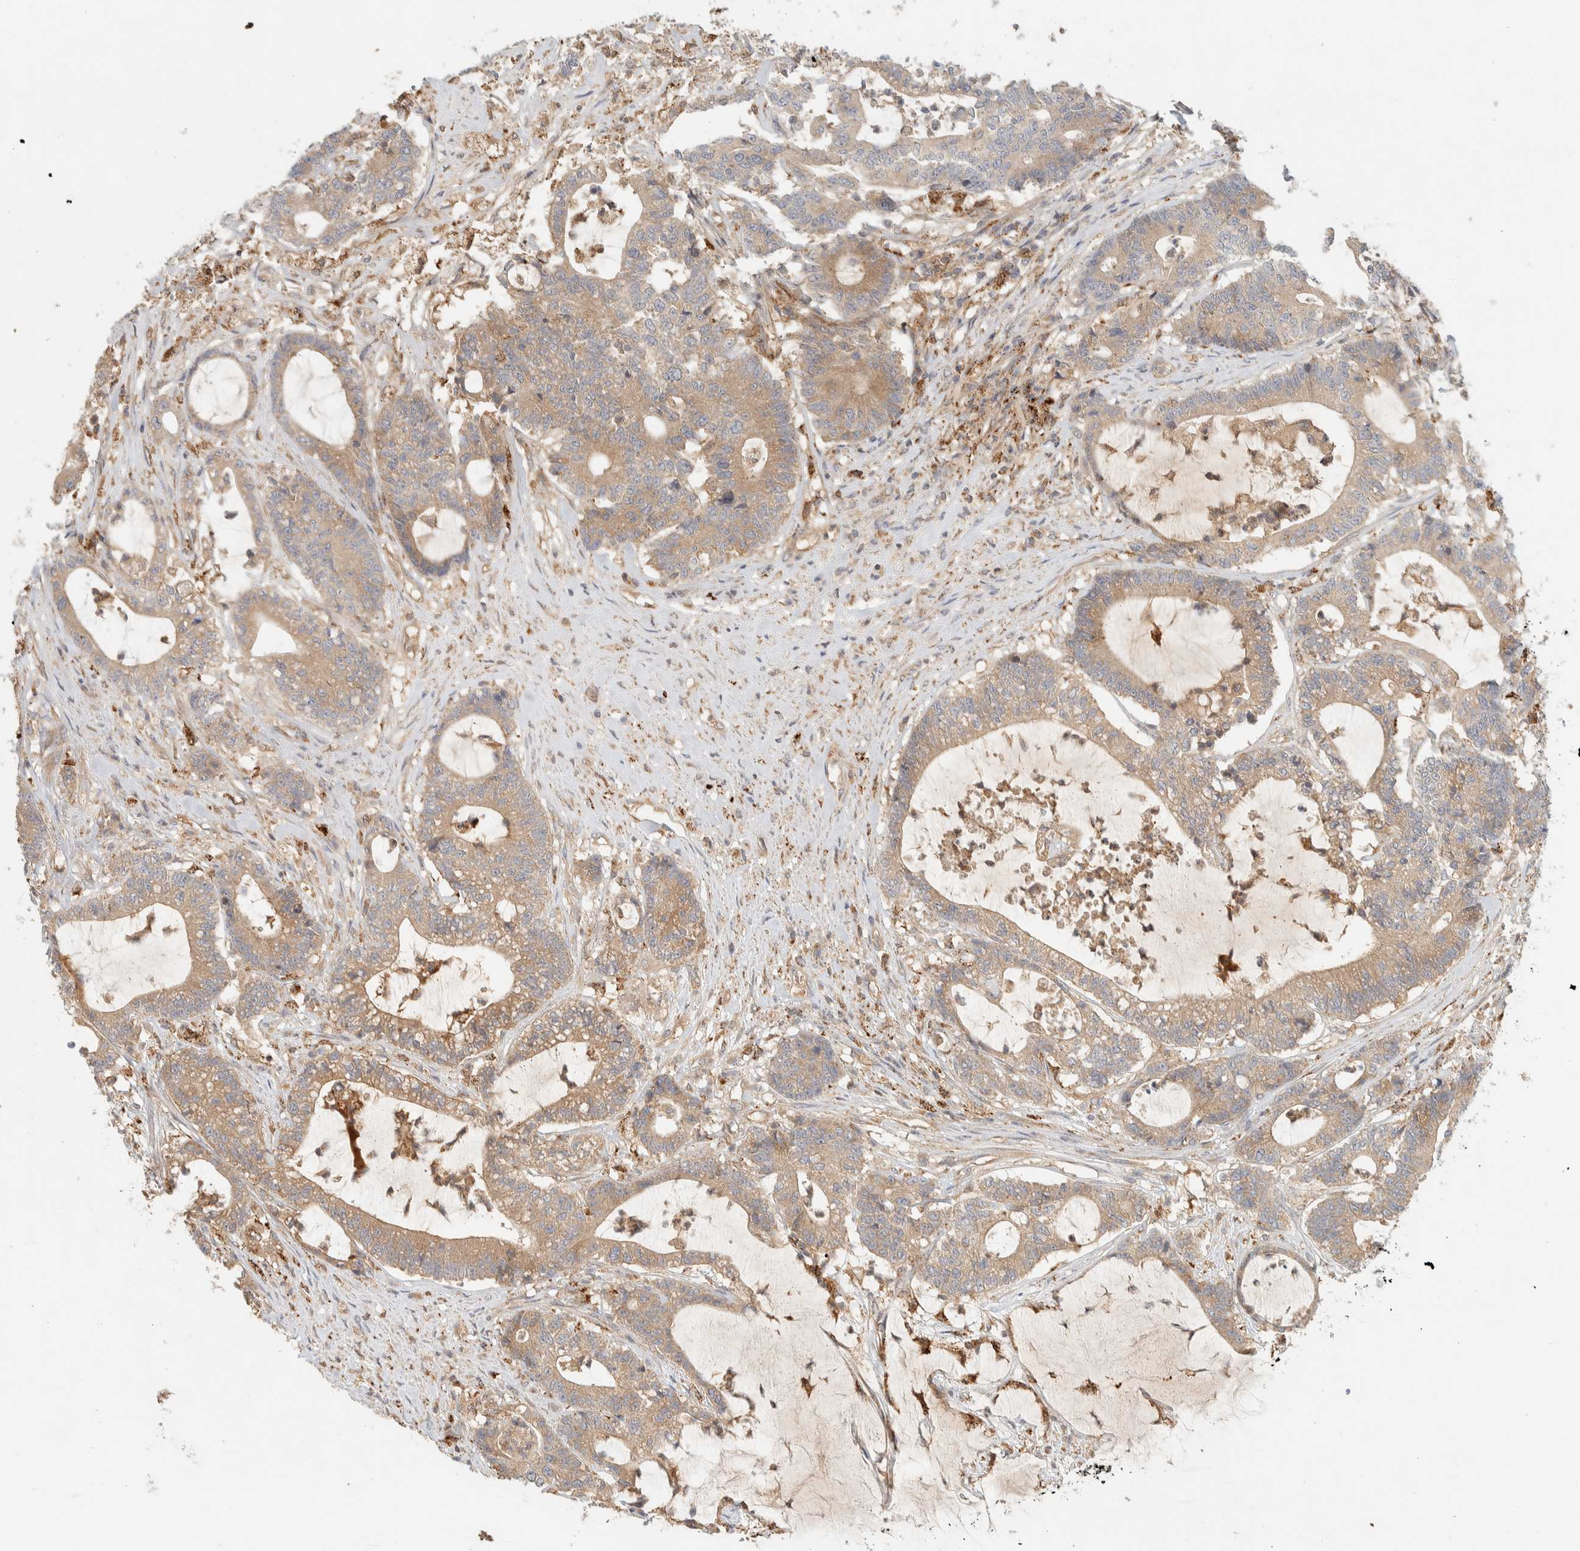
{"staining": {"intensity": "weak", "quantity": ">75%", "location": "cytoplasmic/membranous"}, "tissue": "colorectal cancer", "cell_type": "Tumor cells", "image_type": "cancer", "snomed": [{"axis": "morphology", "description": "Adenocarcinoma, NOS"}, {"axis": "topography", "description": "Colon"}], "caption": "This histopathology image reveals colorectal adenocarcinoma stained with IHC to label a protein in brown. The cytoplasmic/membranous of tumor cells show weak positivity for the protein. Nuclei are counter-stained blue.", "gene": "FAM167A", "patient": {"sex": "female", "age": 84}}